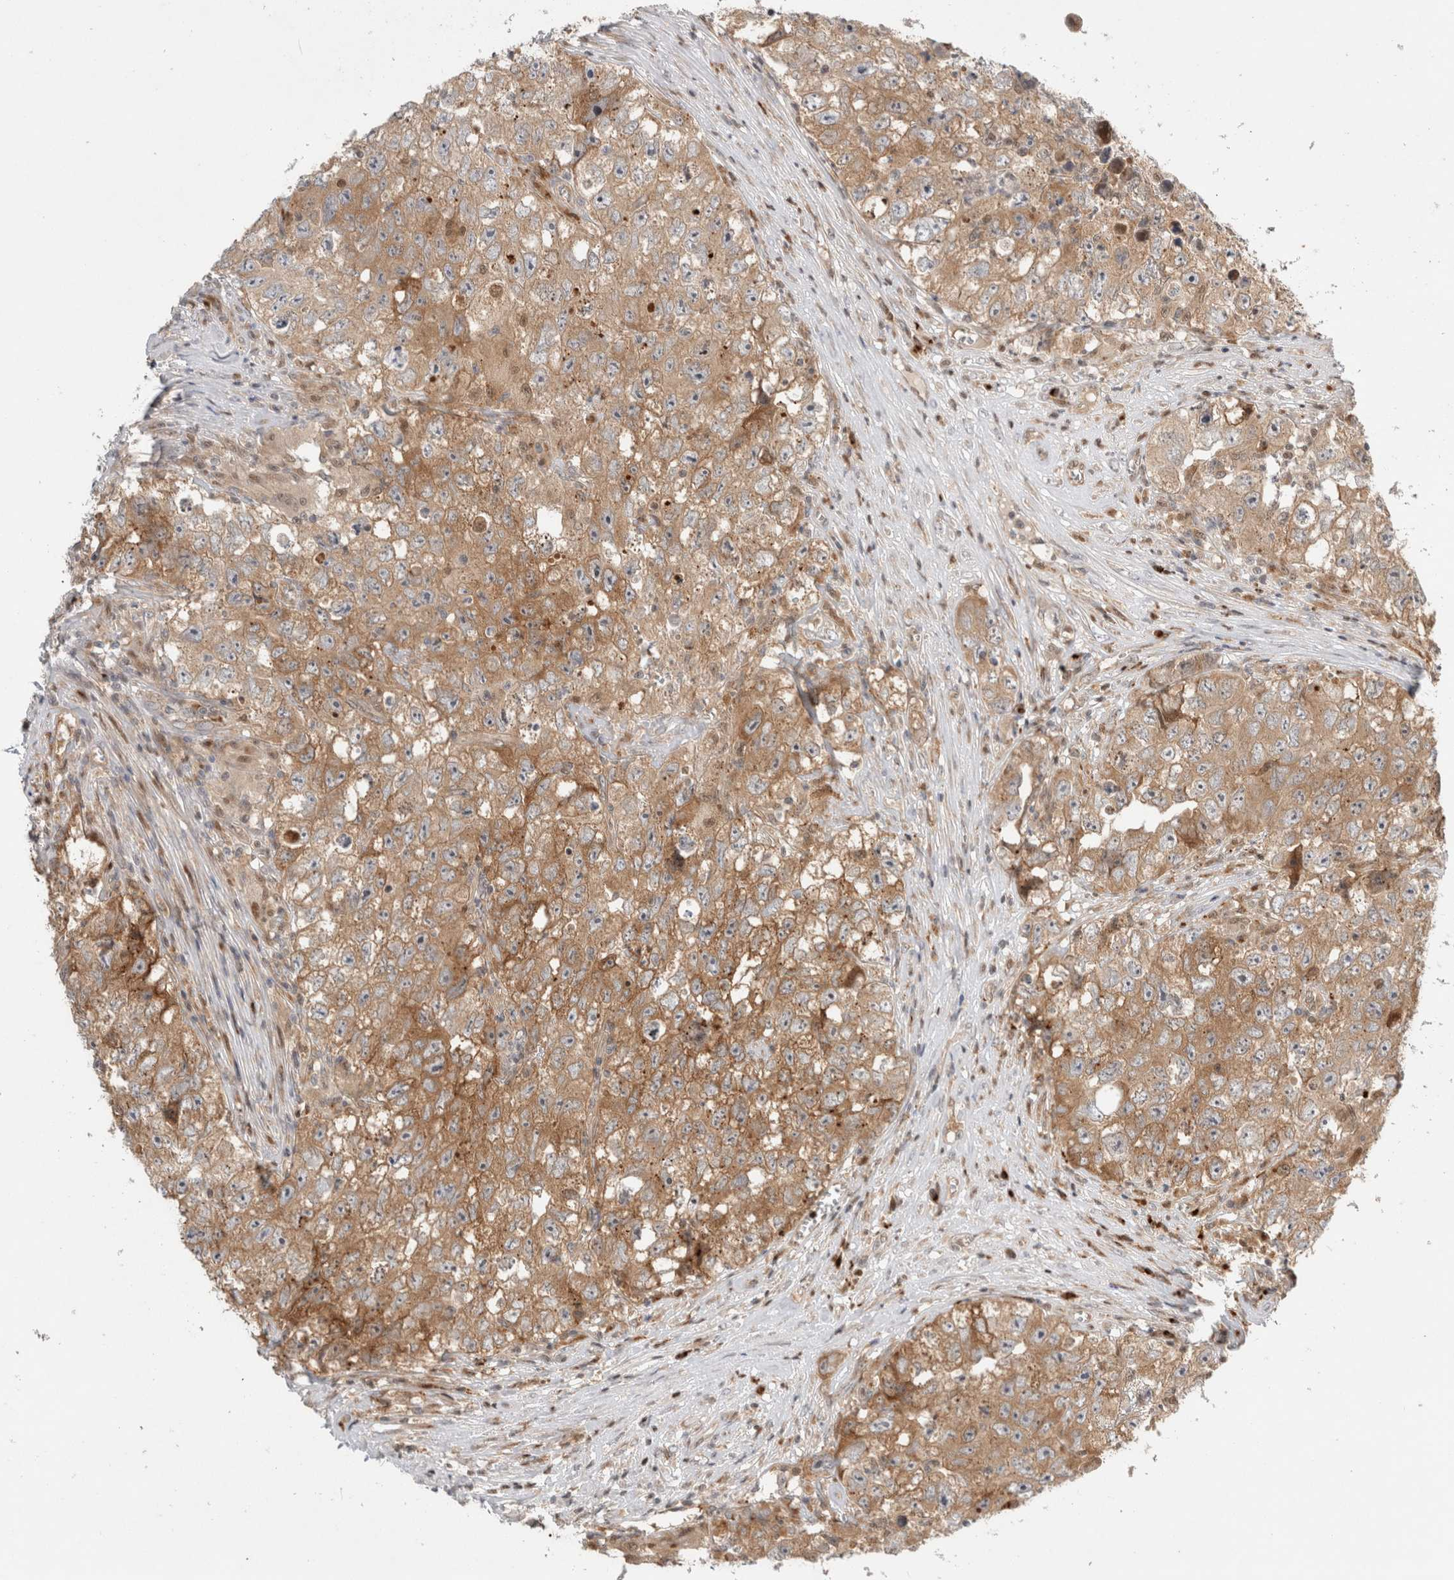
{"staining": {"intensity": "moderate", "quantity": "25%-75%", "location": "cytoplasmic/membranous"}, "tissue": "testis cancer", "cell_type": "Tumor cells", "image_type": "cancer", "snomed": [{"axis": "morphology", "description": "Seminoma, NOS"}, {"axis": "morphology", "description": "Carcinoma, Embryonal, NOS"}, {"axis": "topography", "description": "Testis"}], "caption": "Protein staining demonstrates moderate cytoplasmic/membranous expression in about 25%-75% of tumor cells in testis cancer (embryonal carcinoma).", "gene": "OTUD6B", "patient": {"sex": "male", "age": 43}}